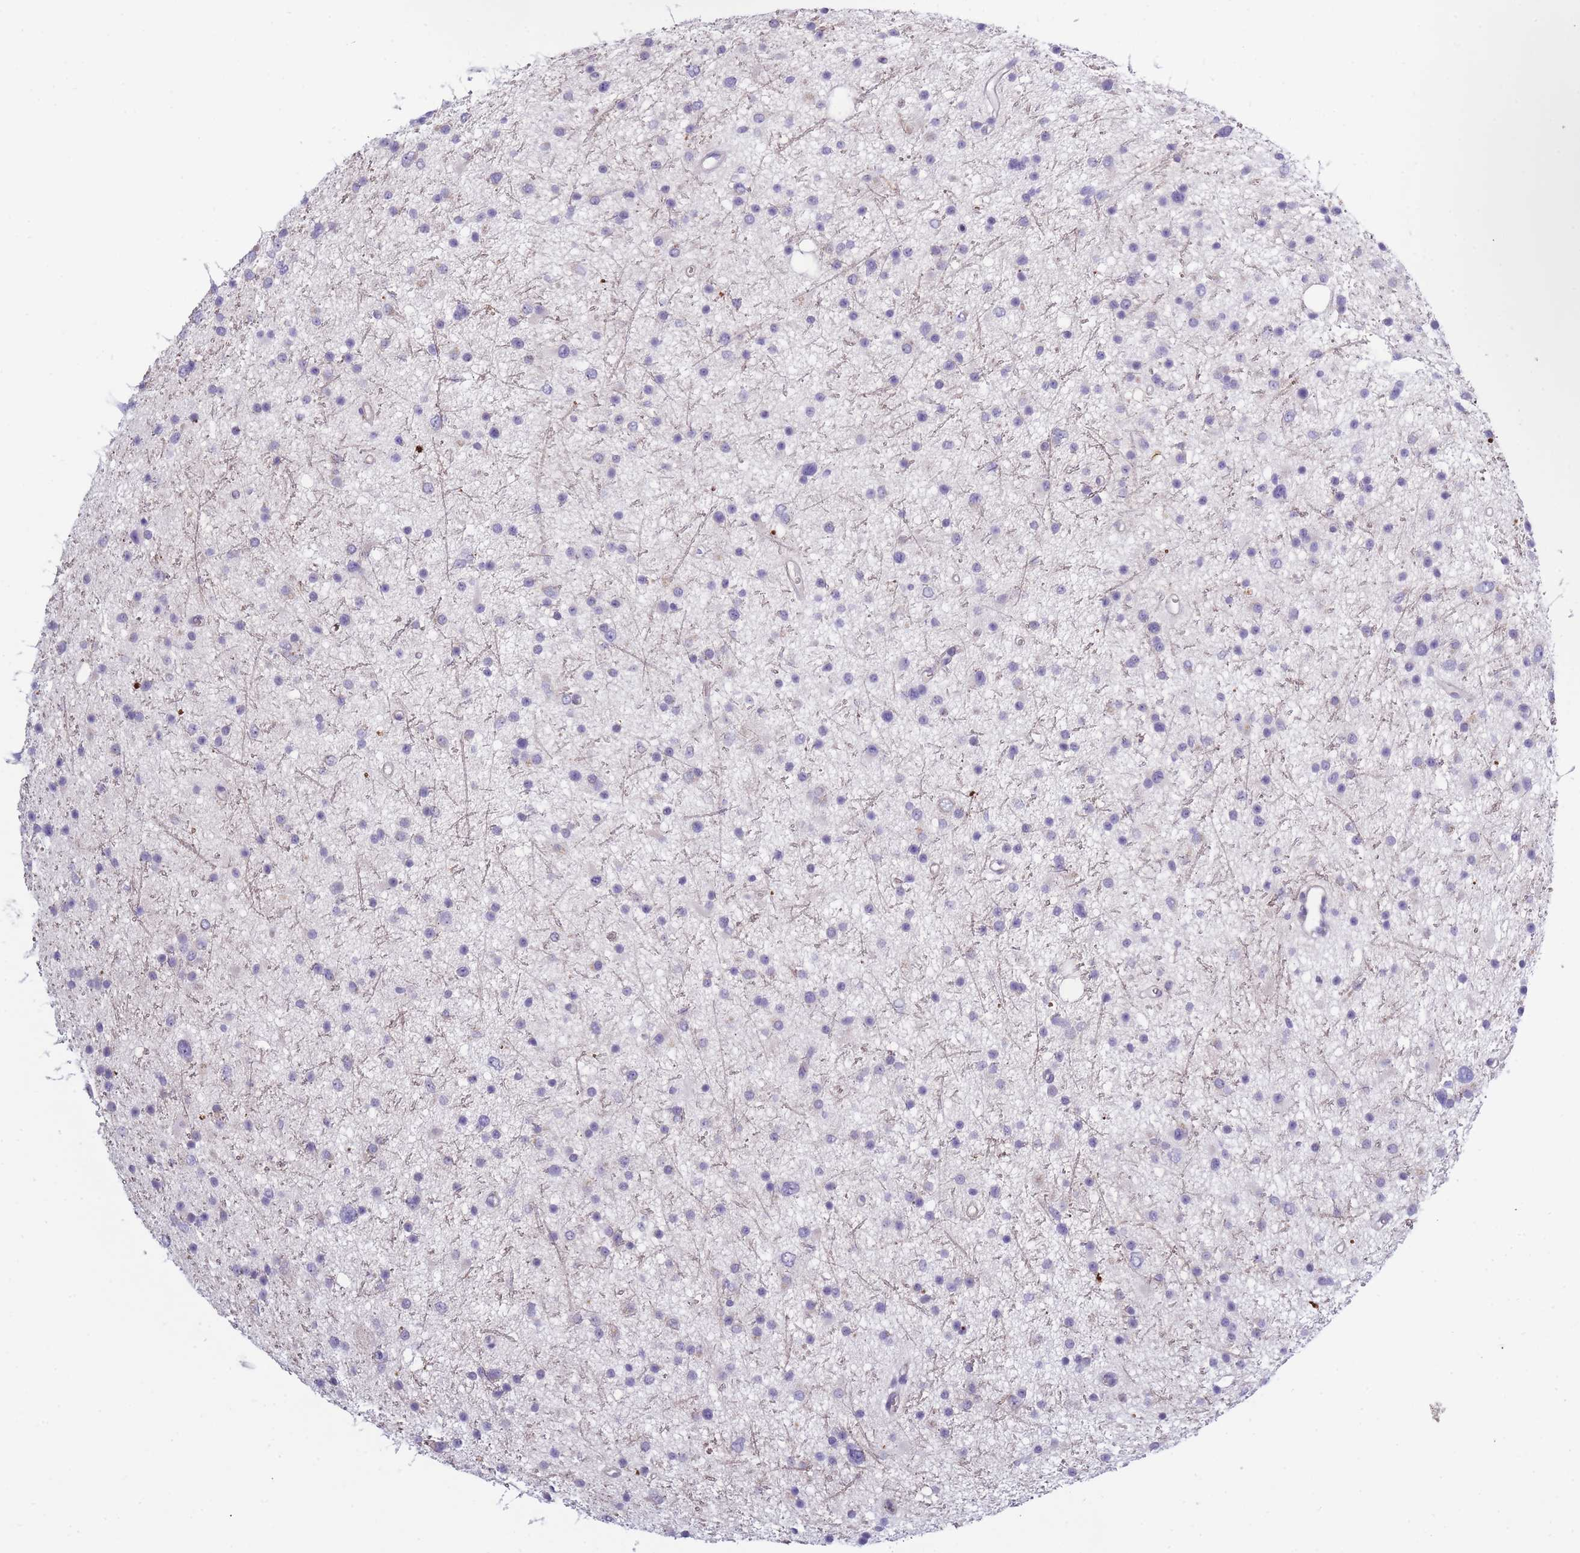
{"staining": {"intensity": "negative", "quantity": "none", "location": "none"}, "tissue": "glioma", "cell_type": "Tumor cells", "image_type": "cancer", "snomed": [{"axis": "morphology", "description": "Glioma, malignant, Low grade"}, {"axis": "topography", "description": "Cerebral cortex"}], "caption": "High magnification brightfield microscopy of glioma stained with DAB (brown) and counterstained with hematoxylin (blue): tumor cells show no significant staining.", "gene": "NDUFAF6", "patient": {"sex": "female", "age": 39}}